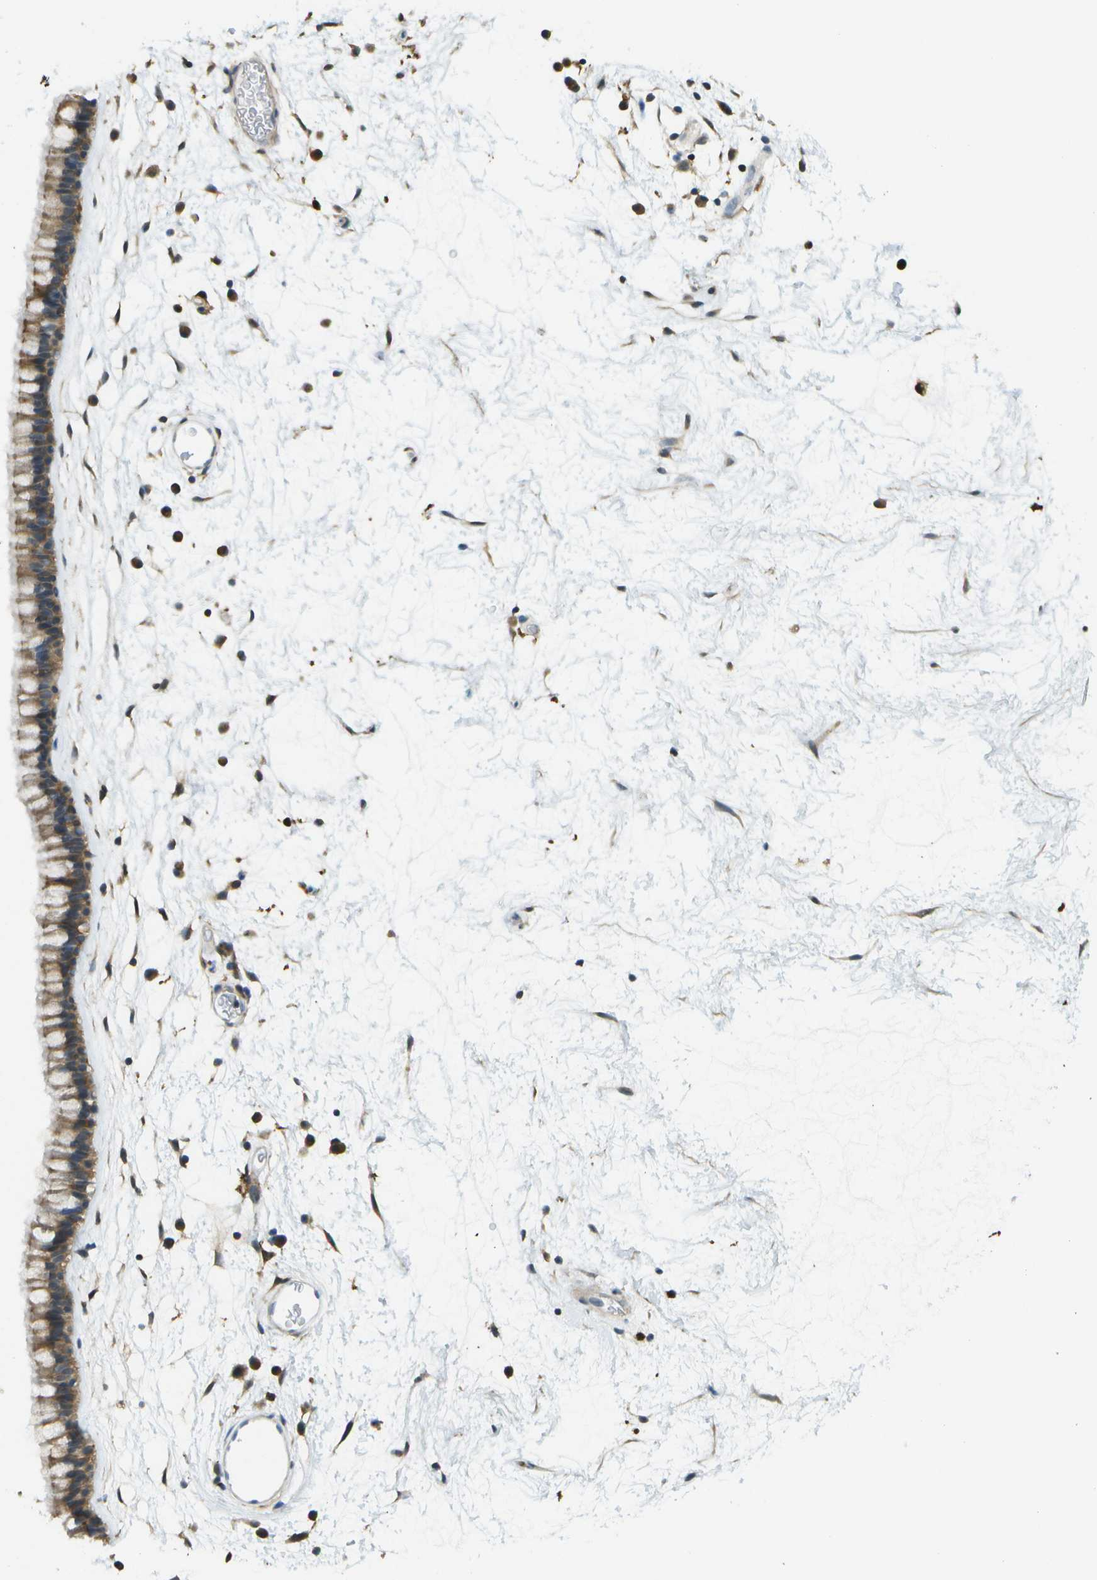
{"staining": {"intensity": "moderate", "quantity": ">75%", "location": "cytoplasmic/membranous"}, "tissue": "nasopharynx", "cell_type": "Respiratory epithelial cells", "image_type": "normal", "snomed": [{"axis": "morphology", "description": "Normal tissue, NOS"}, {"axis": "morphology", "description": "Inflammation, NOS"}, {"axis": "topography", "description": "Nasopharynx"}], "caption": "This histopathology image shows IHC staining of normal nasopharynx, with medium moderate cytoplasmic/membranous expression in approximately >75% of respiratory epithelial cells.", "gene": "CDH23", "patient": {"sex": "male", "age": 48}}